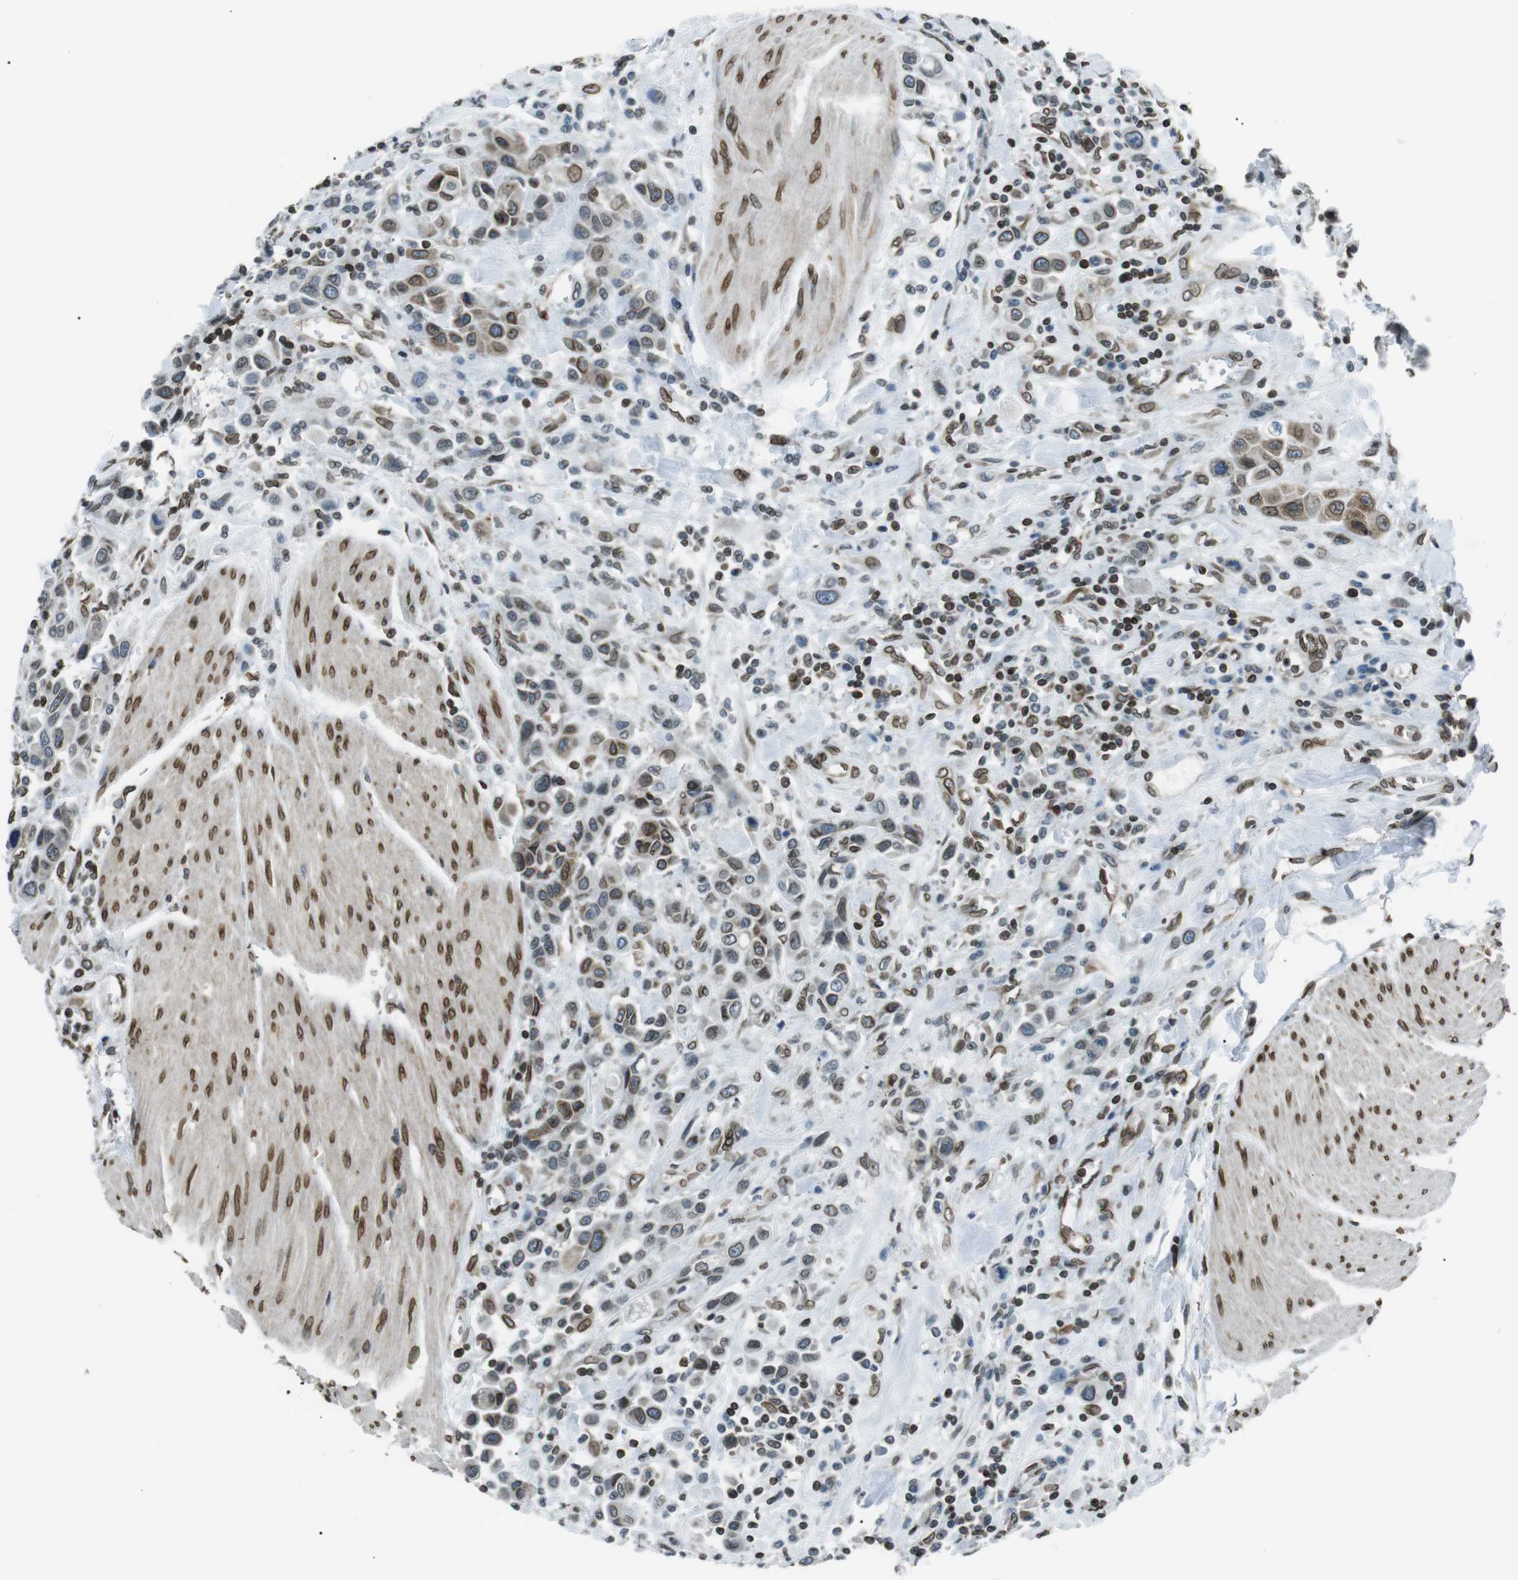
{"staining": {"intensity": "moderate", "quantity": "25%-75%", "location": "cytoplasmic/membranous,nuclear"}, "tissue": "urothelial cancer", "cell_type": "Tumor cells", "image_type": "cancer", "snomed": [{"axis": "morphology", "description": "Urothelial carcinoma, High grade"}, {"axis": "topography", "description": "Urinary bladder"}], "caption": "High-grade urothelial carcinoma tissue shows moderate cytoplasmic/membranous and nuclear positivity in approximately 25%-75% of tumor cells, visualized by immunohistochemistry.", "gene": "TMX4", "patient": {"sex": "male", "age": 50}}